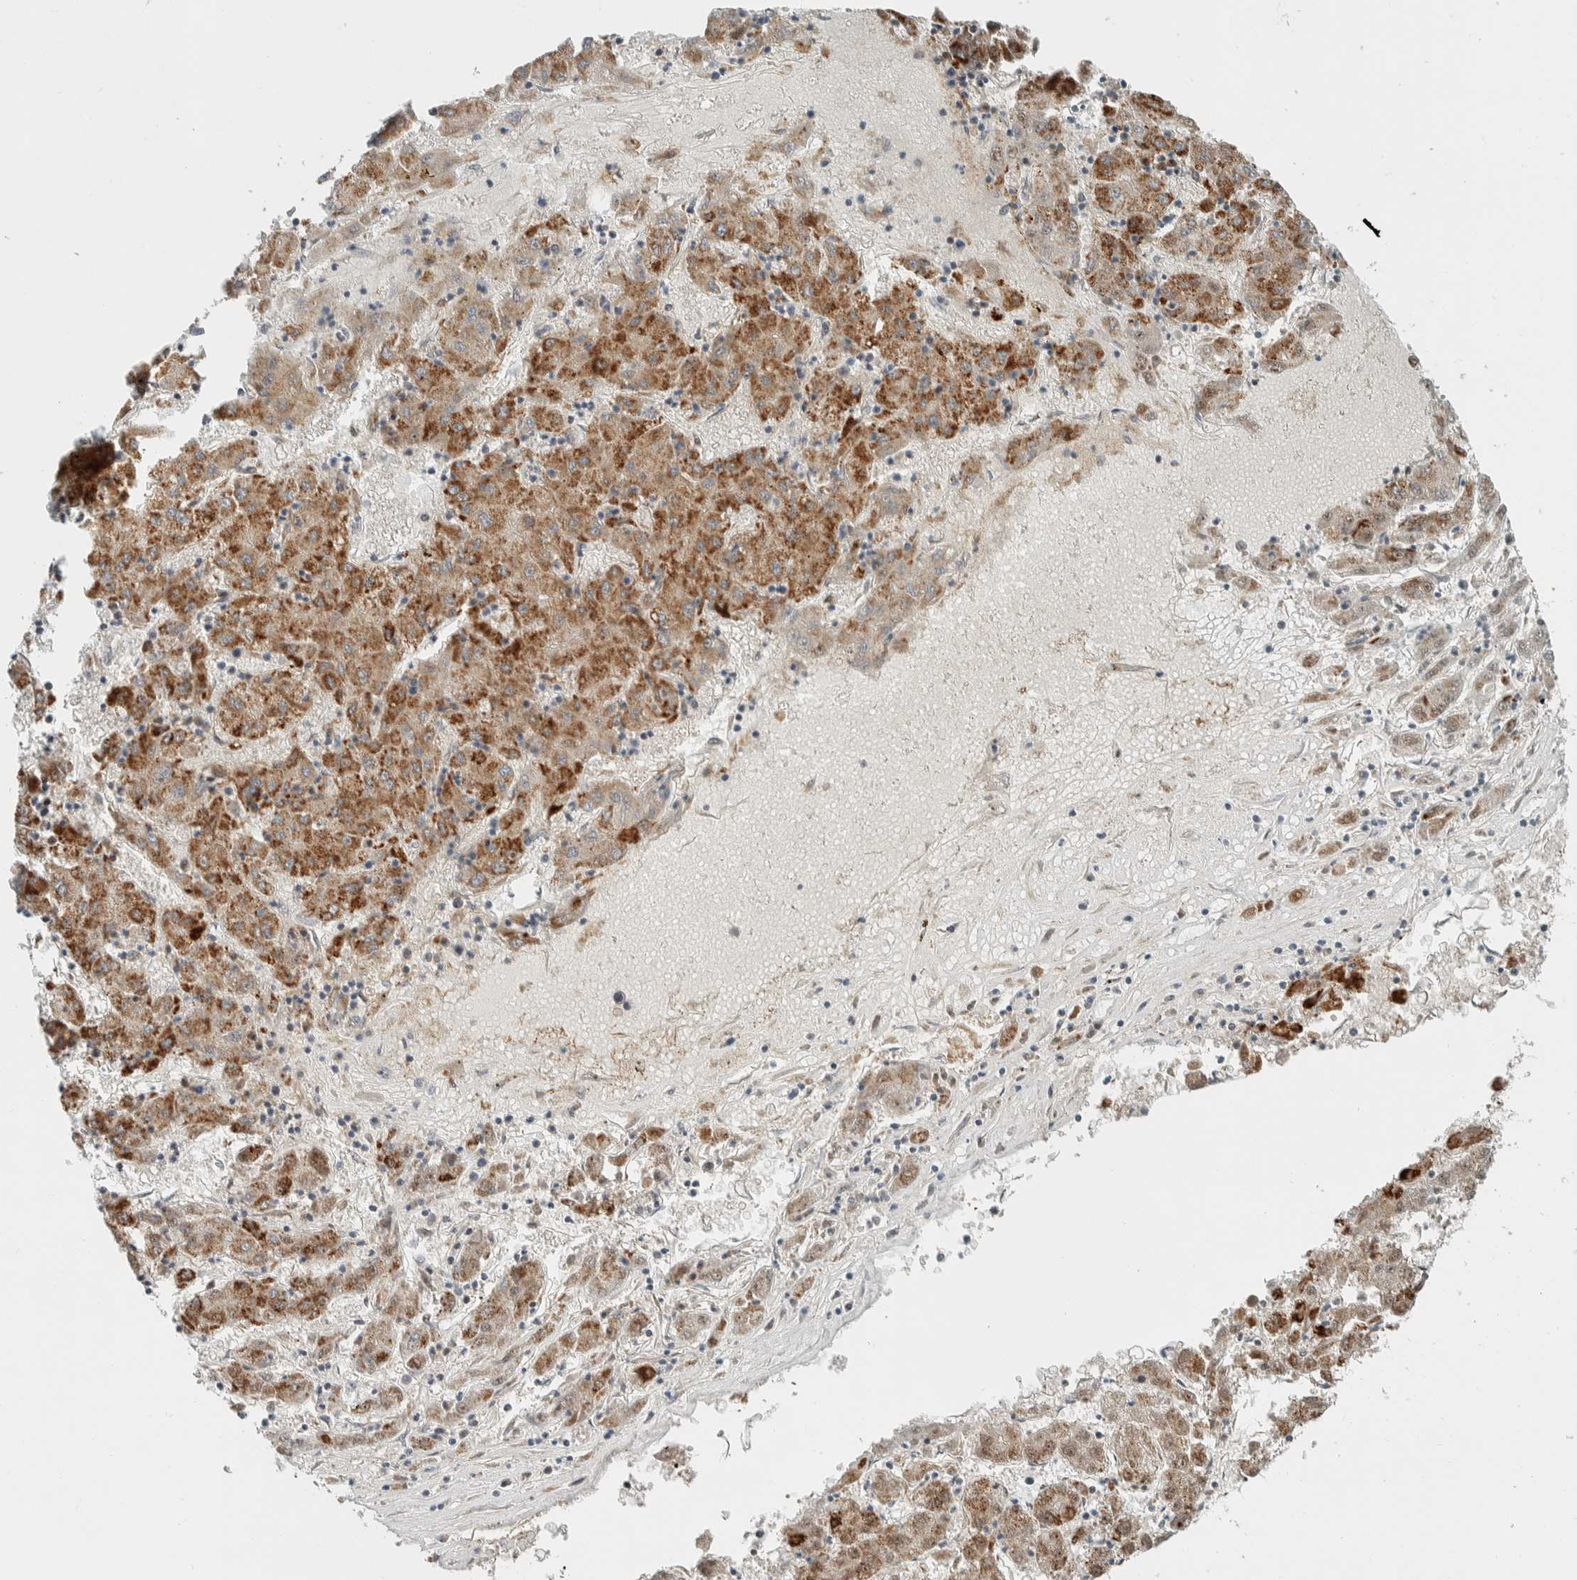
{"staining": {"intensity": "moderate", "quantity": ">75%", "location": "cytoplasmic/membranous,nuclear"}, "tissue": "liver cancer", "cell_type": "Tumor cells", "image_type": "cancer", "snomed": [{"axis": "morphology", "description": "Carcinoma, Hepatocellular, NOS"}, {"axis": "topography", "description": "Liver"}], "caption": "Tumor cells reveal medium levels of moderate cytoplasmic/membranous and nuclear positivity in about >75% of cells in liver cancer.", "gene": "SLFN12L", "patient": {"sex": "male", "age": 72}}